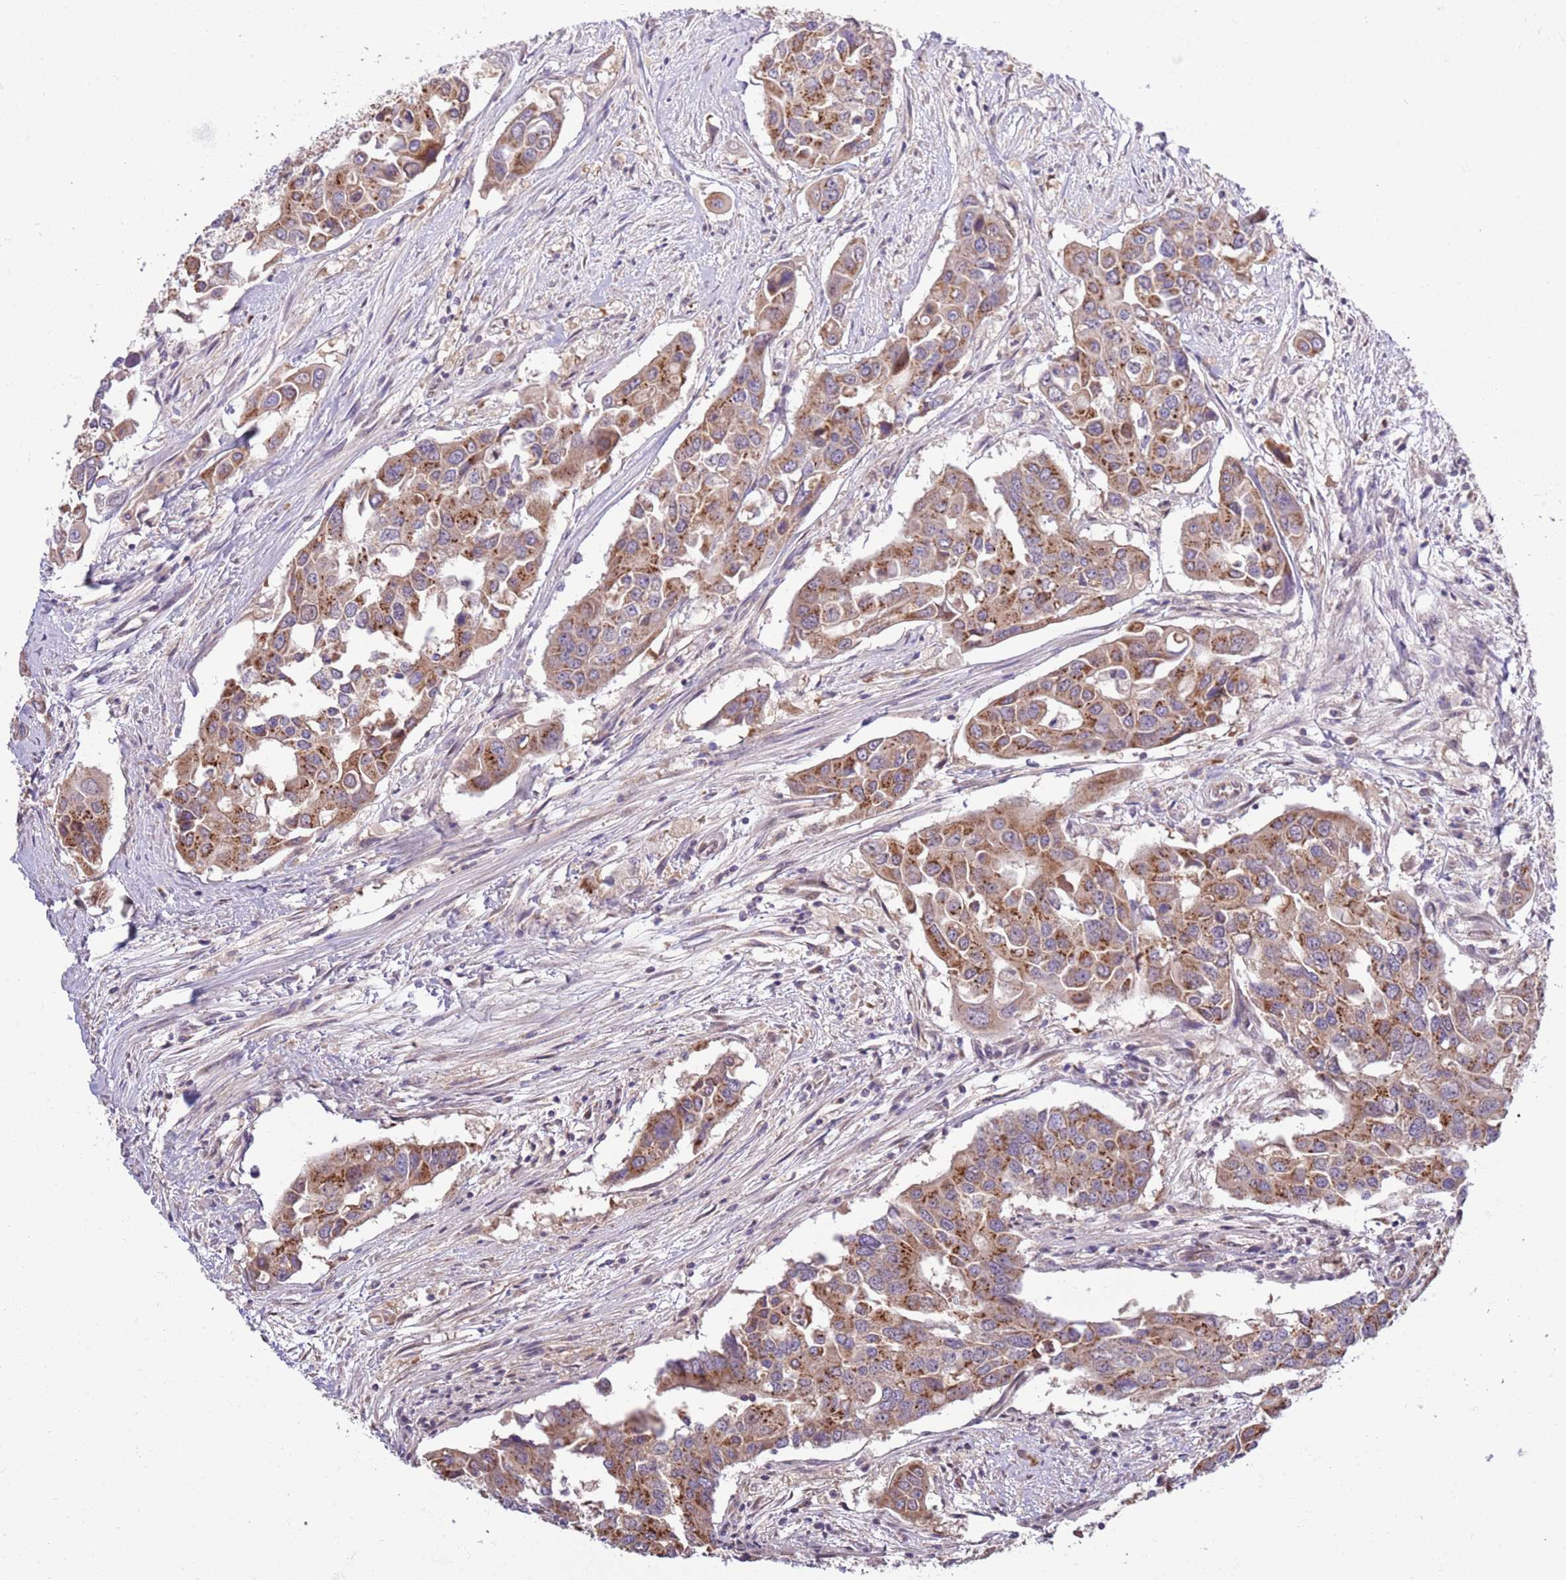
{"staining": {"intensity": "moderate", "quantity": ">75%", "location": "cytoplasmic/membranous"}, "tissue": "colorectal cancer", "cell_type": "Tumor cells", "image_type": "cancer", "snomed": [{"axis": "morphology", "description": "Adenocarcinoma, NOS"}, {"axis": "topography", "description": "Colon"}], "caption": "DAB immunohistochemical staining of colorectal cancer exhibits moderate cytoplasmic/membranous protein staining in approximately >75% of tumor cells. Using DAB (3,3'-diaminobenzidine) (brown) and hematoxylin (blue) stains, captured at high magnification using brightfield microscopy.", "gene": "ARL2BP", "patient": {"sex": "male", "age": 77}}